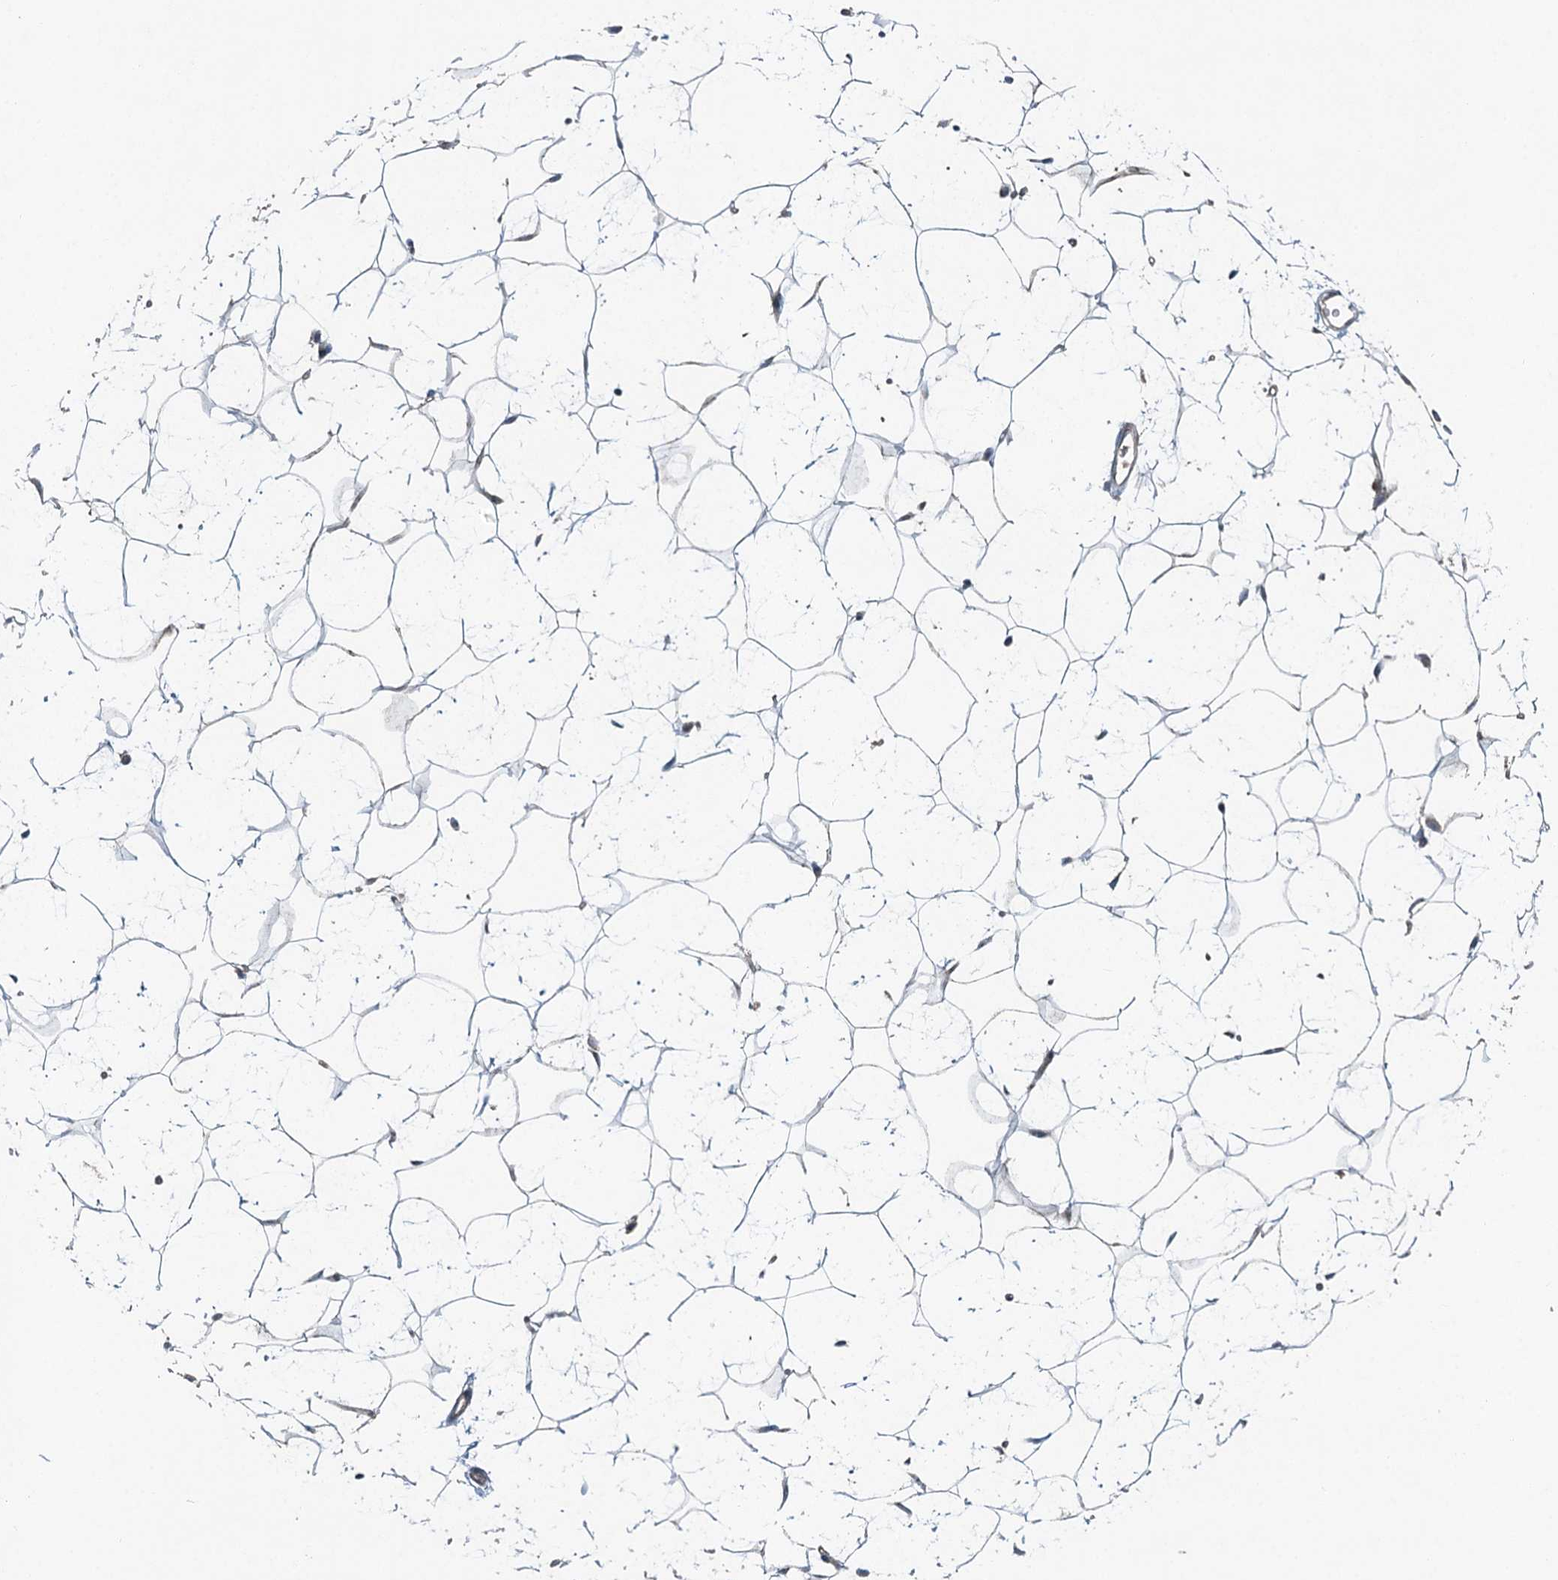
{"staining": {"intensity": "negative", "quantity": "none", "location": "none"}, "tissue": "adipose tissue", "cell_type": "Adipocytes", "image_type": "normal", "snomed": [{"axis": "morphology", "description": "Normal tissue, NOS"}, {"axis": "topography", "description": "Breast"}], "caption": "Adipocytes are negative for brown protein staining in unremarkable adipose tissue. Brightfield microscopy of IHC stained with DAB (brown) and hematoxylin (blue), captured at high magnification.", "gene": "SKIC3", "patient": {"sex": "female", "age": 26}}